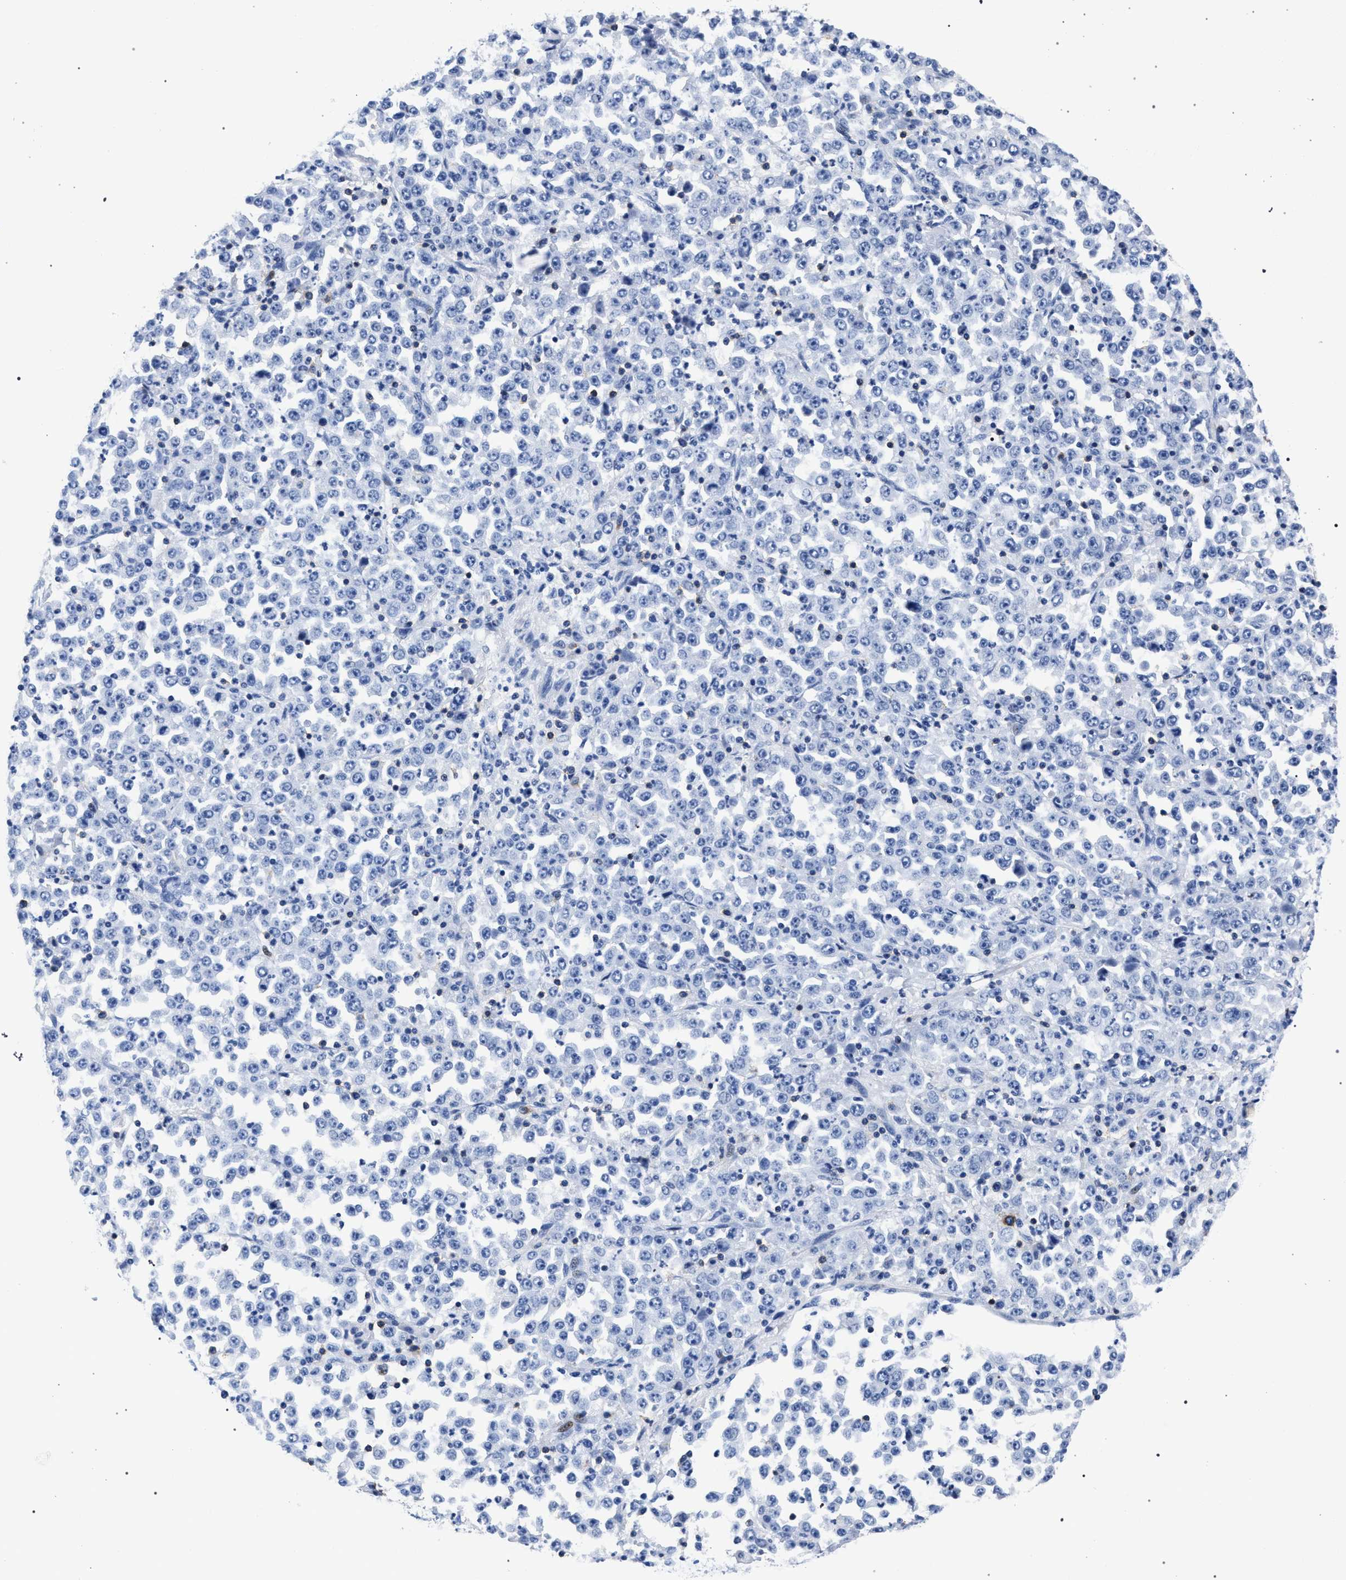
{"staining": {"intensity": "negative", "quantity": "none", "location": "none"}, "tissue": "stomach cancer", "cell_type": "Tumor cells", "image_type": "cancer", "snomed": [{"axis": "morphology", "description": "Normal tissue, NOS"}, {"axis": "morphology", "description": "Adenocarcinoma, NOS"}, {"axis": "topography", "description": "Stomach, upper"}, {"axis": "topography", "description": "Stomach"}], "caption": "A high-resolution photomicrograph shows IHC staining of adenocarcinoma (stomach), which shows no significant positivity in tumor cells.", "gene": "KLRK1", "patient": {"sex": "male", "age": 59}}